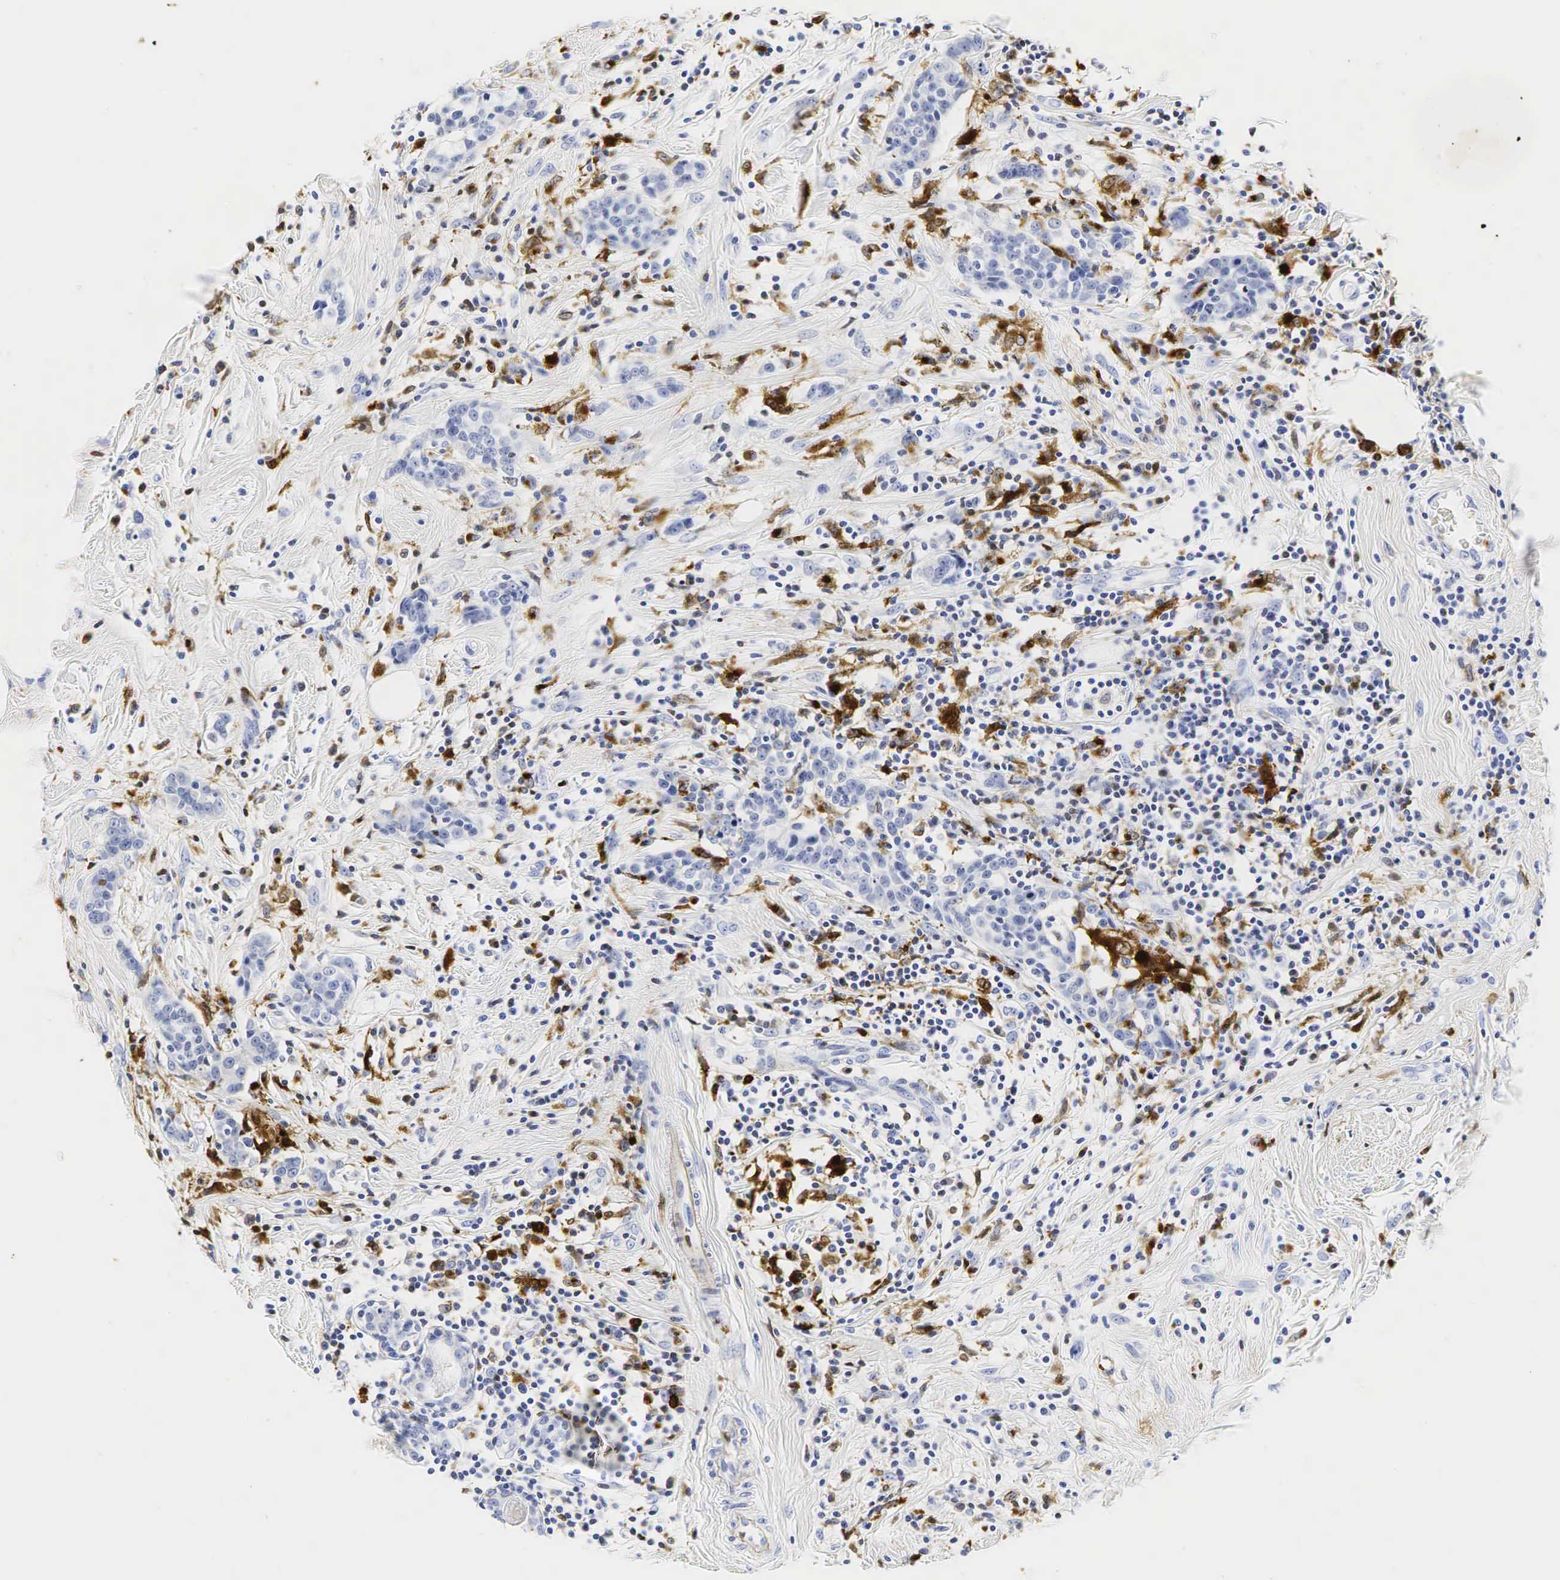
{"staining": {"intensity": "negative", "quantity": "none", "location": "none"}, "tissue": "breast cancer", "cell_type": "Tumor cells", "image_type": "cancer", "snomed": [{"axis": "morphology", "description": "Duct carcinoma"}, {"axis": "topography", "description": "Breast"}], "caption": "Tumor cells are negative for protein expression in human breast intraductal carcinoma. The staining was performed using DAB (3,3'-diaminobenzidine) to visualize the protein expression in brown, while the nuclei were stained in blue with hematoxylin (Magnification: 20x).", "gene": "LYZ", "patient": {"sex": "female", "age": 55}}